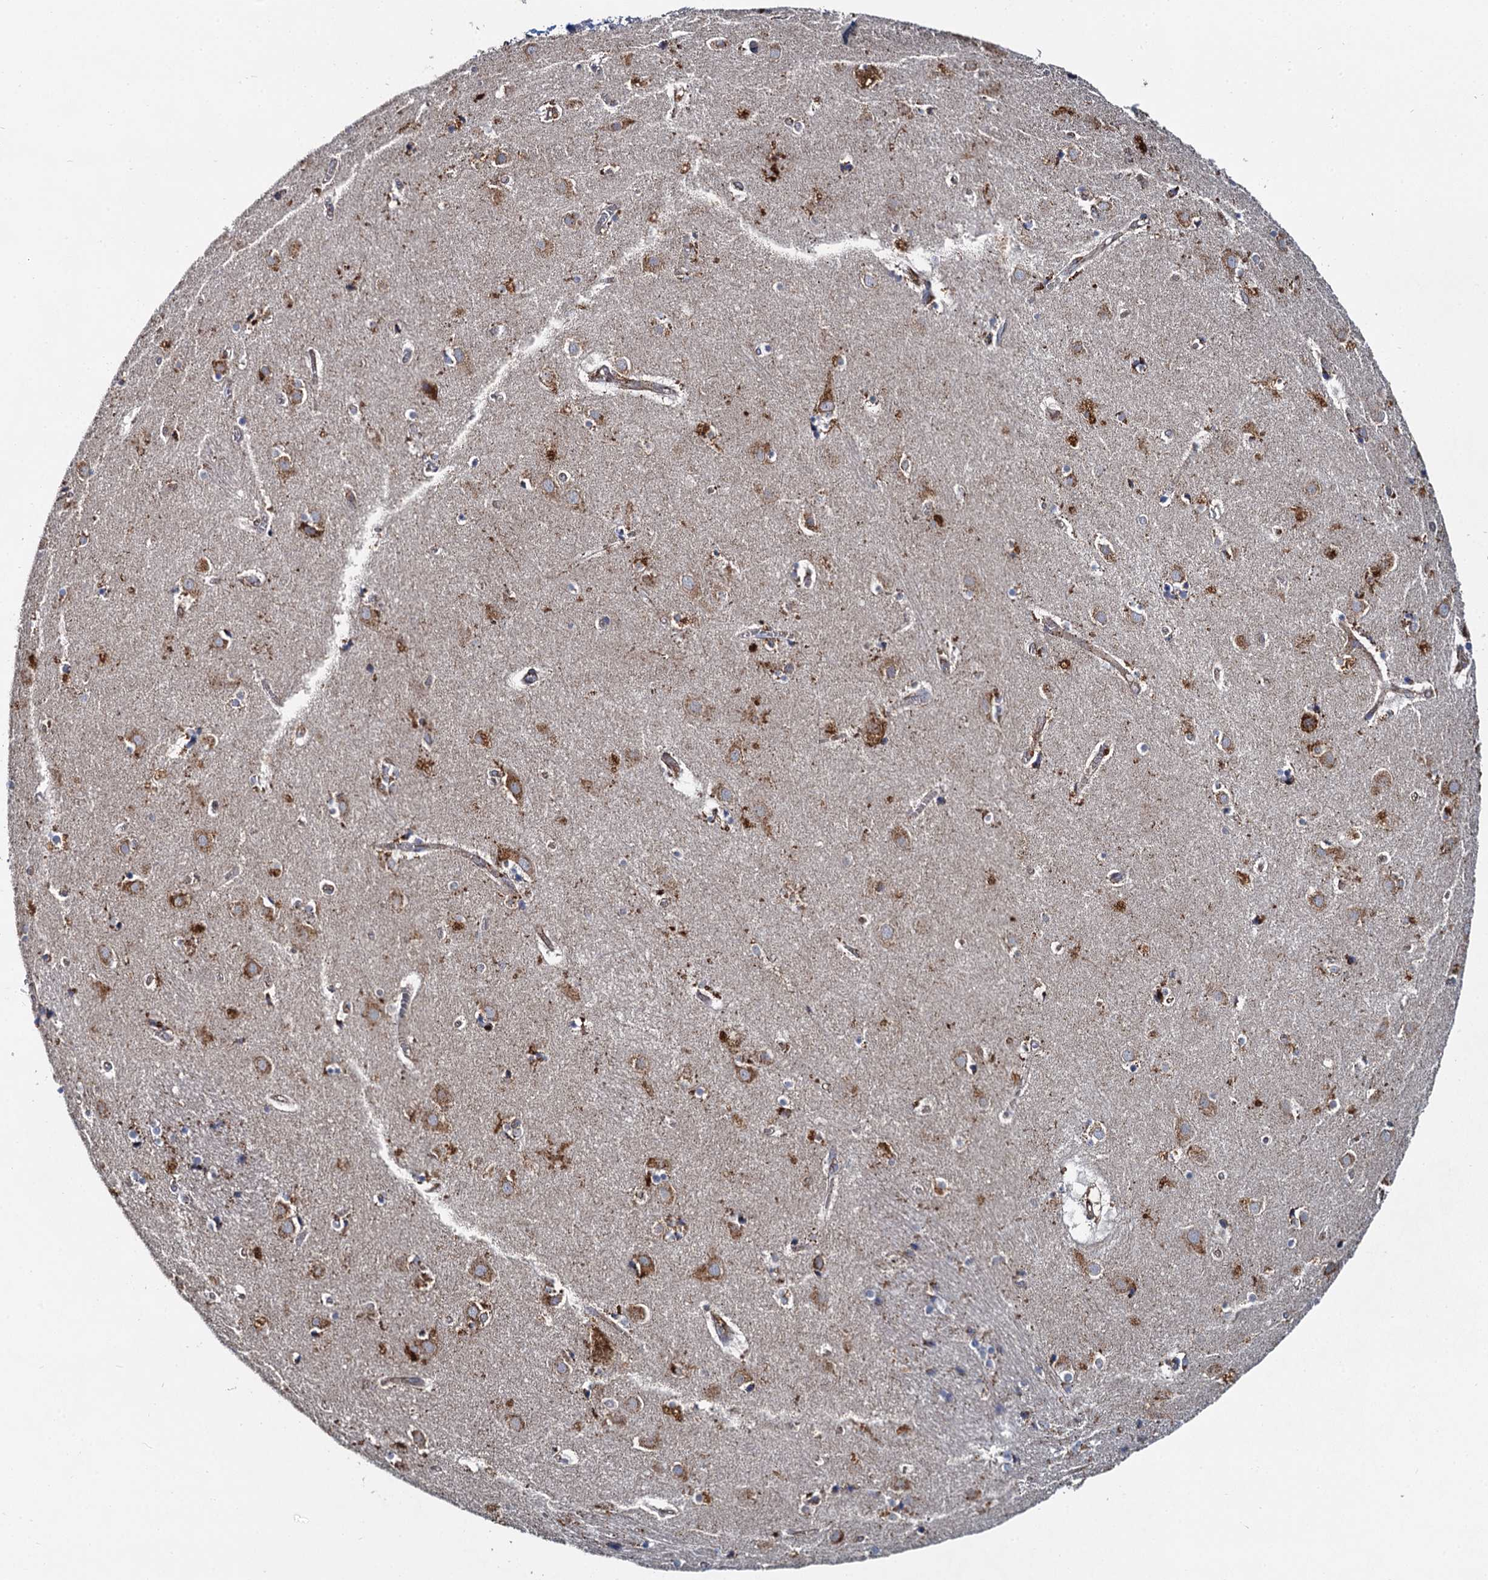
{"staining": {"intensity": "moderate", "quantity": "25%-75%", "location": "cytoplasmic/membranous"}, "tissue": "caudate", "cell_type": "Glial cells", "image_type": "normal", "snomed": [{"axis": "morphology", "description": "Normal tissue, NOS"}, {"axis": "topography", "description": "Lateral ventricle wall"}], "caption": "DAB (3,3'-diaminobenzidine) immunohistochemical staining of benign human caudate exhibits moderate cytoplasmic/membranous protein expression in approximately 25%-75% of glial cells.", "gene": "GBA1", "patient": {"sex": "male", "age": 70}}